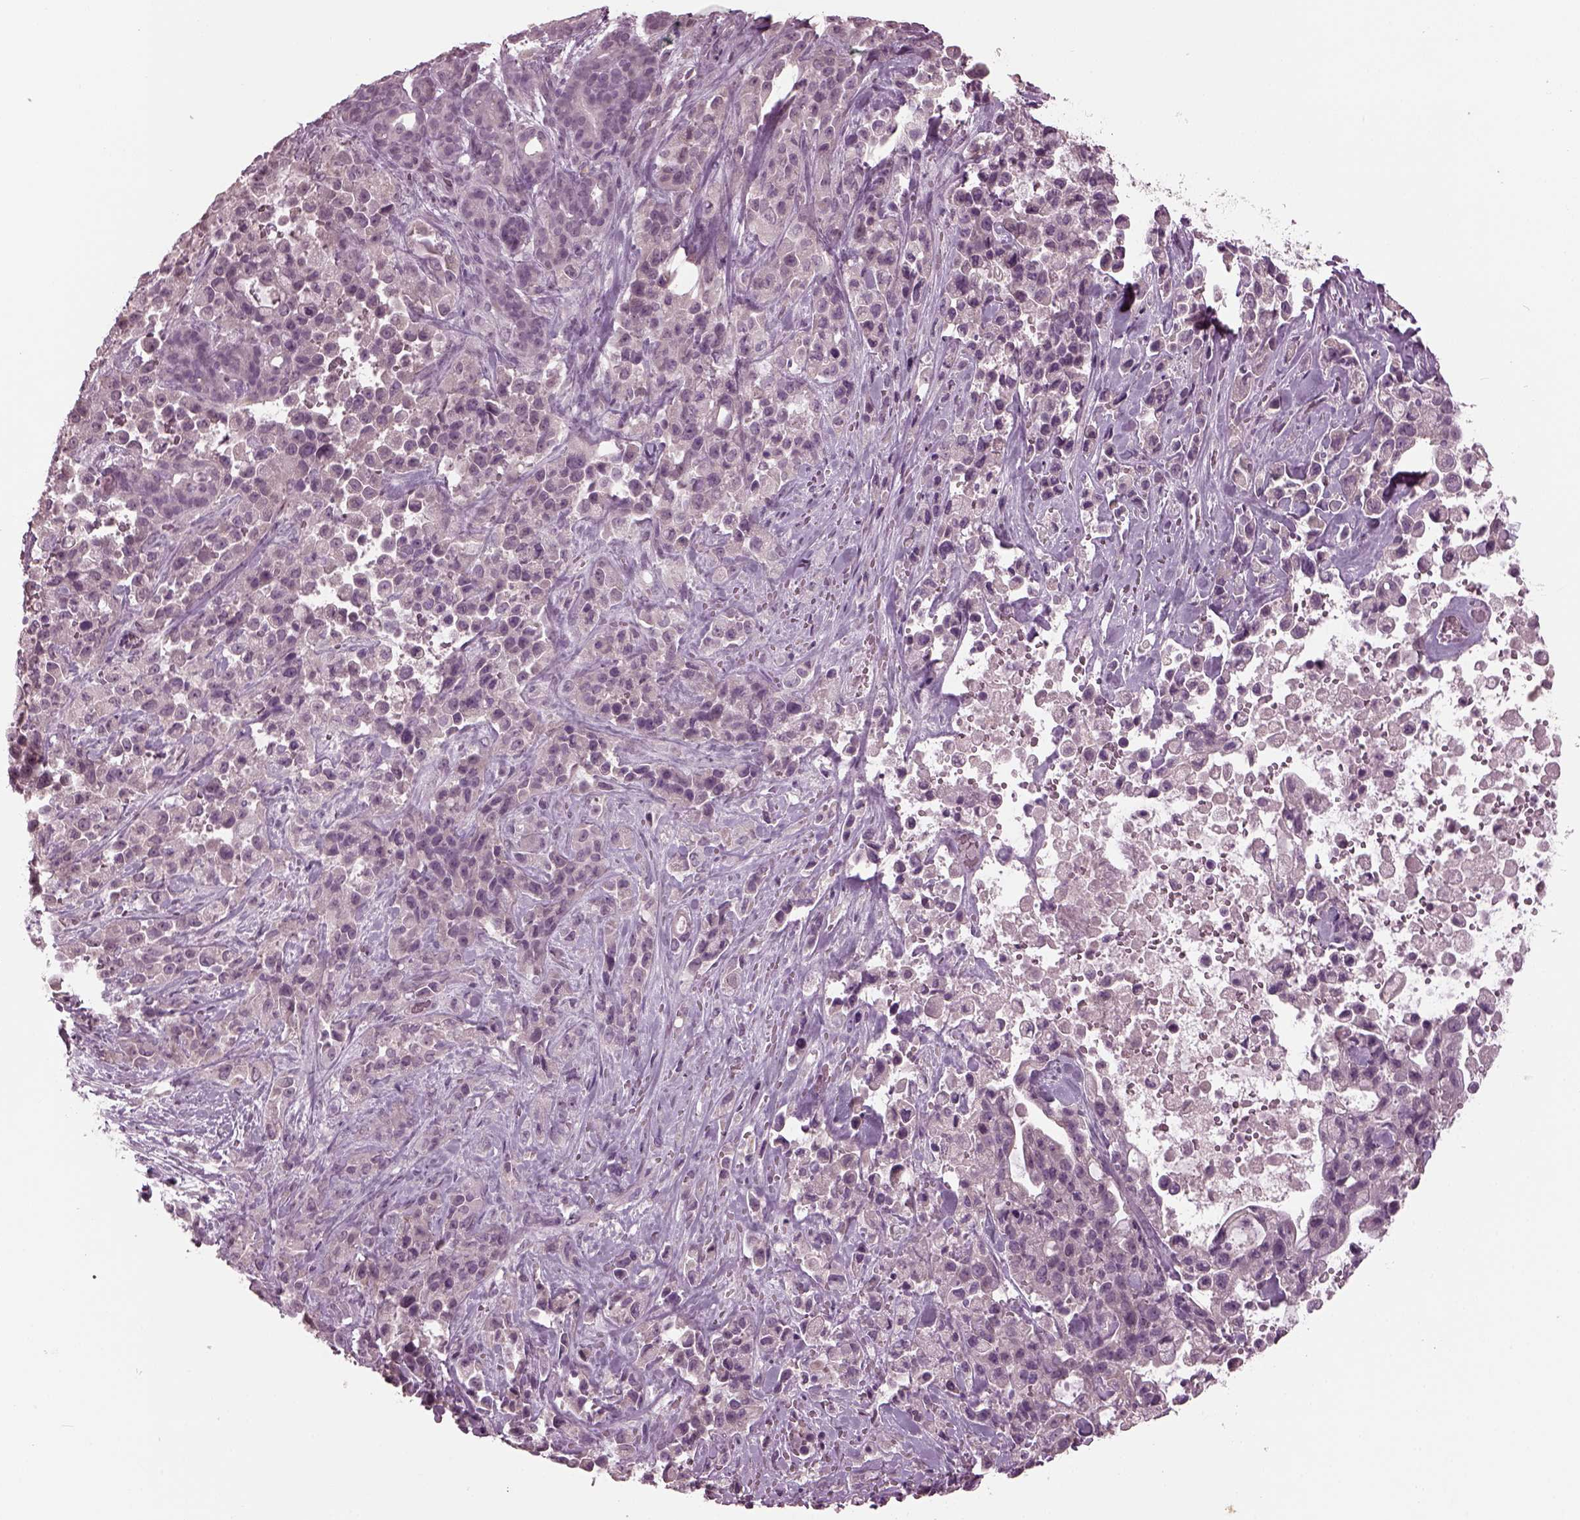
{"staining": {"intensity": "negative", "quantity": "none", "location": "none"}, "tissue": "pancreatic cancer", "cell_type": "Tumor cells", "image_type": "cancer", "snomed": [{"axis": "morphology", "description": "Adenocarcinoma, NOS"}, {"axis": "topography", "description": "Pancreas"}], "caption": "Pancreatic adenocarcinoma was stained to show a protein in brown. There is no significant expression in tumor cells.", "gene": "CLCN4", "patient": {"sex": "male", "age": 44}}